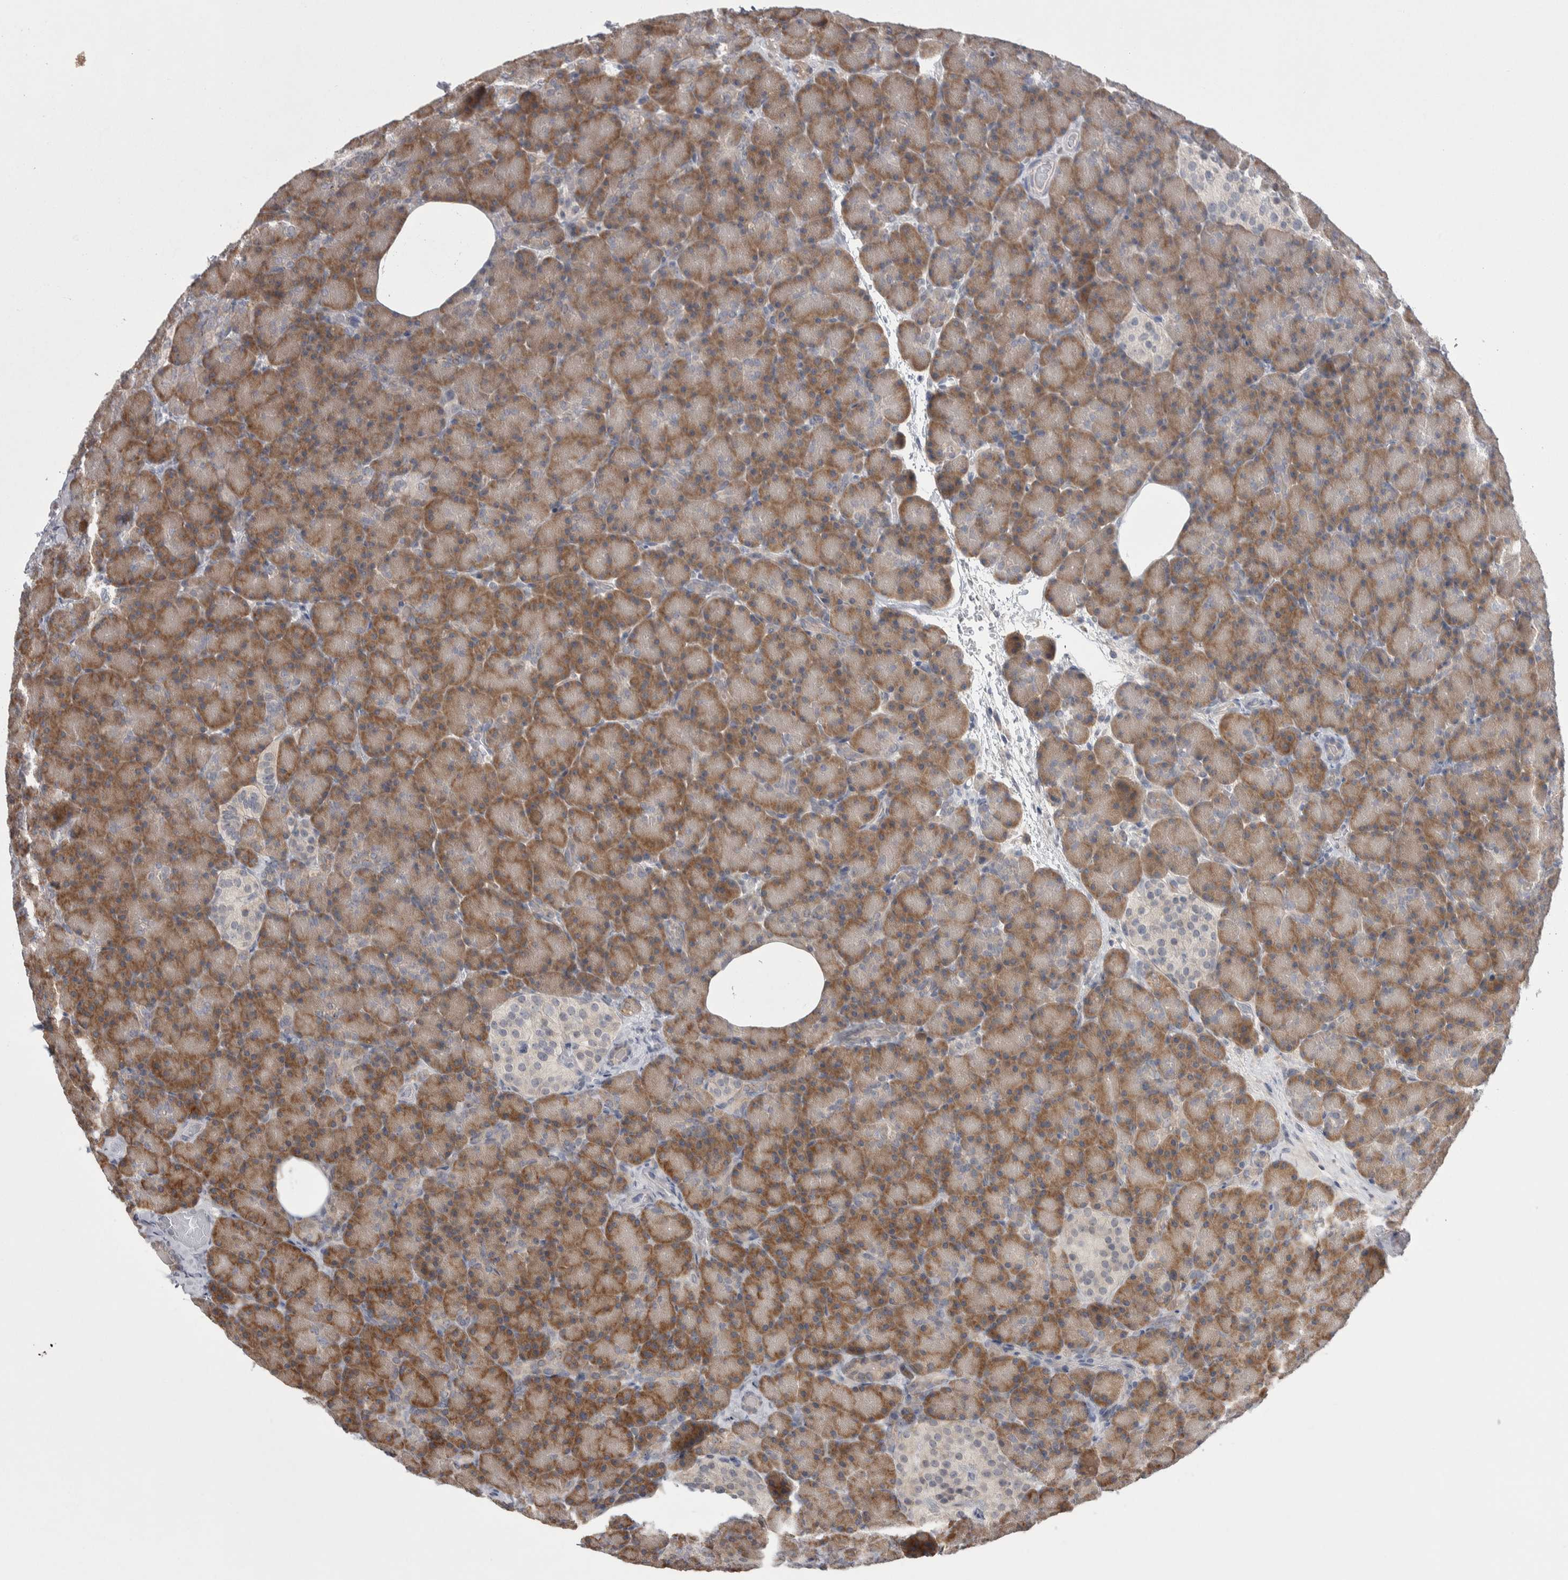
{"staining": {"intensity": "moderate", "quantity": ">75%", "location": "cytoplasmic/membranous"}, "tissue": "pancreas", "cell_type": "Exocrine glandular cells", "image_type": "normal", "snomed": [{"axis": "morphology", "description": "Normal tissue, NOS"}, {"axis": "topography", "description": "Pancreas"}], "caption": "Pancreas was stained to show a protein in brown. There is medium levels of moderate cytoplasmic/membranous expression in approximately >75% of exocrine glandular cells. The staining is performed using DAB brown chromogen to label protein expression. The nuclei are counter-stained blue using hematoxylin.", "gene": "CUL2", "patient": {"sex": "female", "age": 43}}